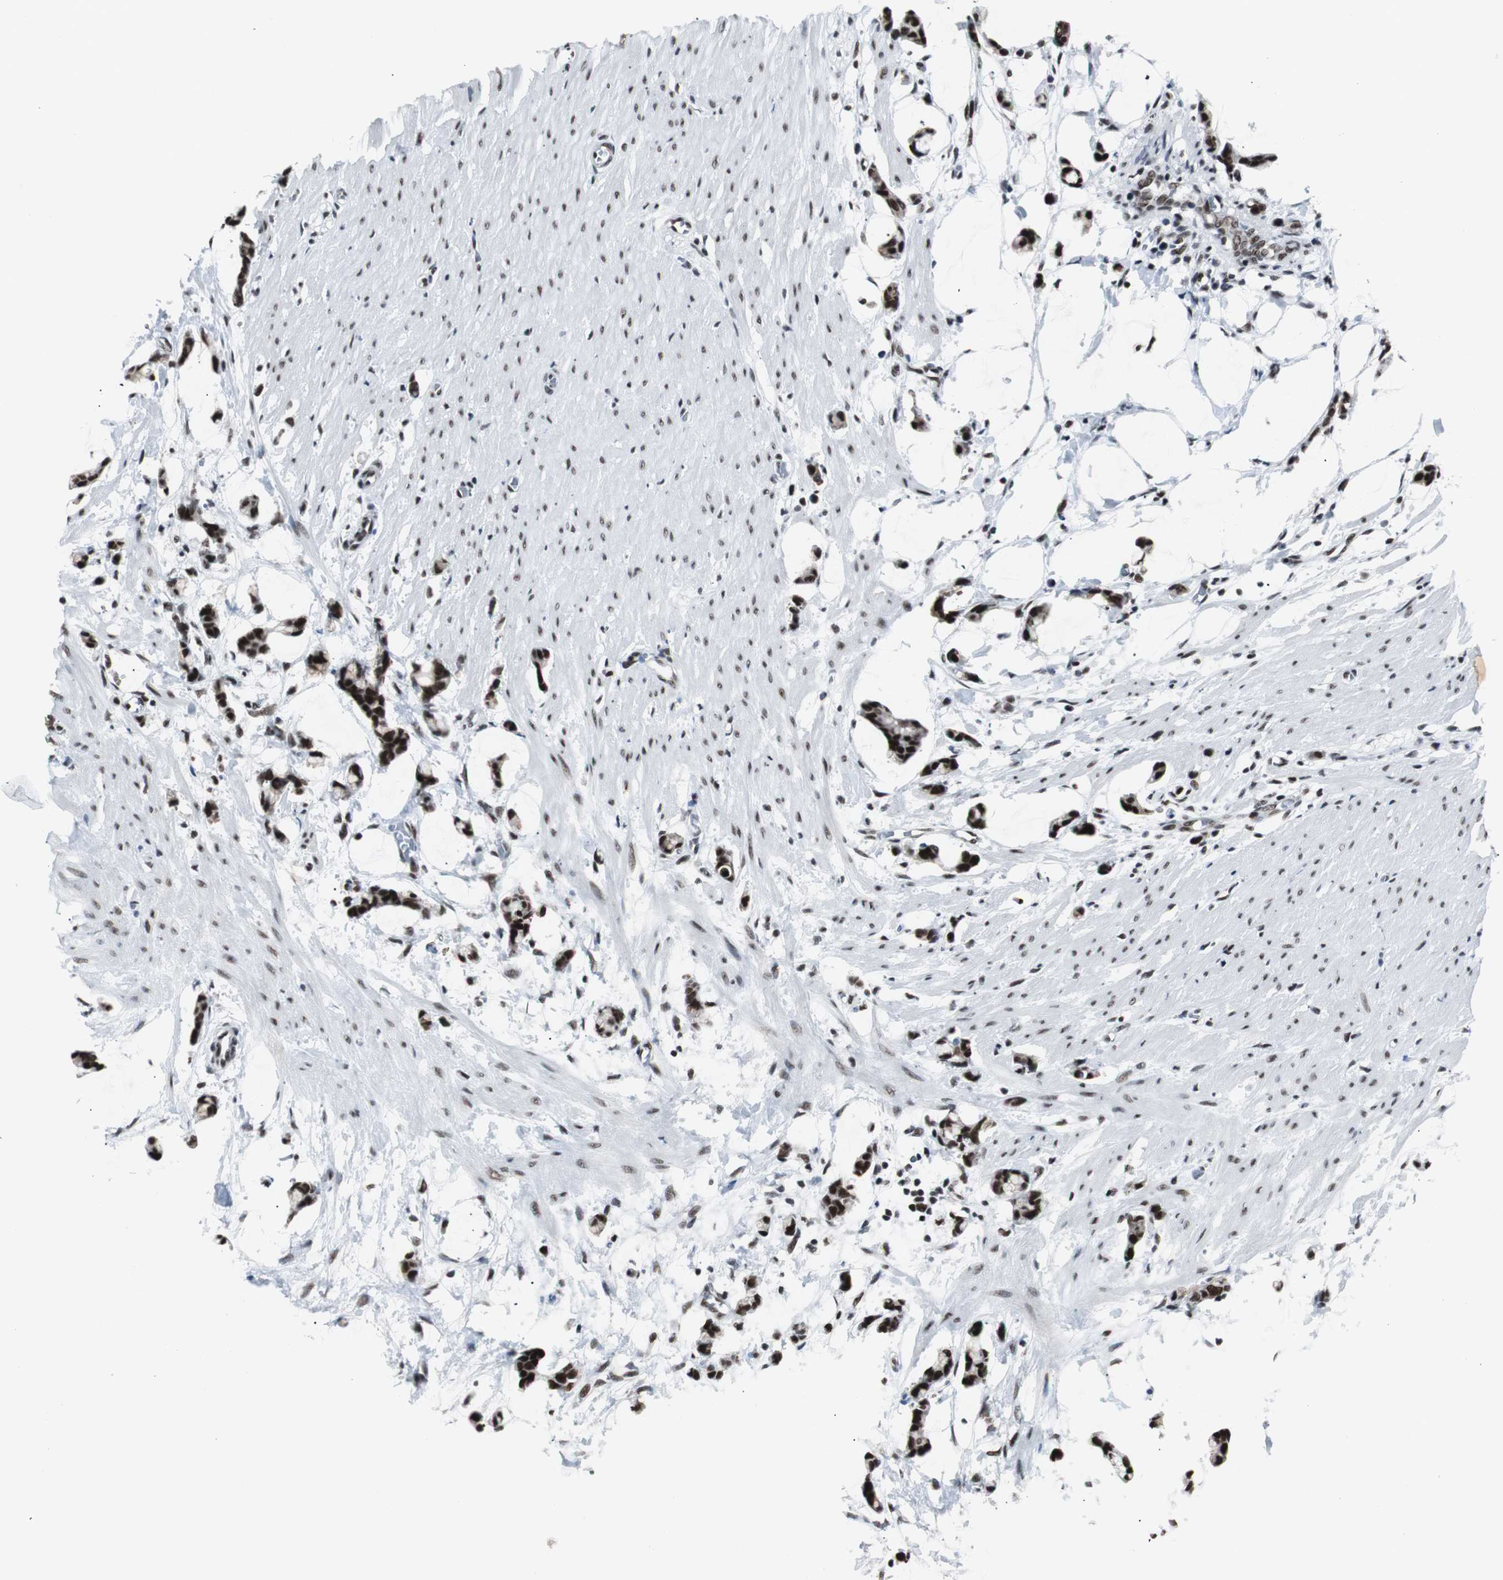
{"staining": {"intensity": "strong", "quantity": ">75%", "location": "nuclear"}, "tissue": "colorectal cancer", "cell_type": "Tumor cells", "image_type": "cancer", "snomed": [{"axis": "morphology", "description": "Adenocarcinoma, NOS"}, {"axis": "topography", "description": "Colon"}], "caption": "An immunohistochemistry histopathology image of tumor tissue is shown. Protein staining in brown highlights strong nuclear positivity in adenocarcinoma (colorectal) within tumor cells.", "gene": "XRCC1", "patient": {"sex": "male", "age": 14}}